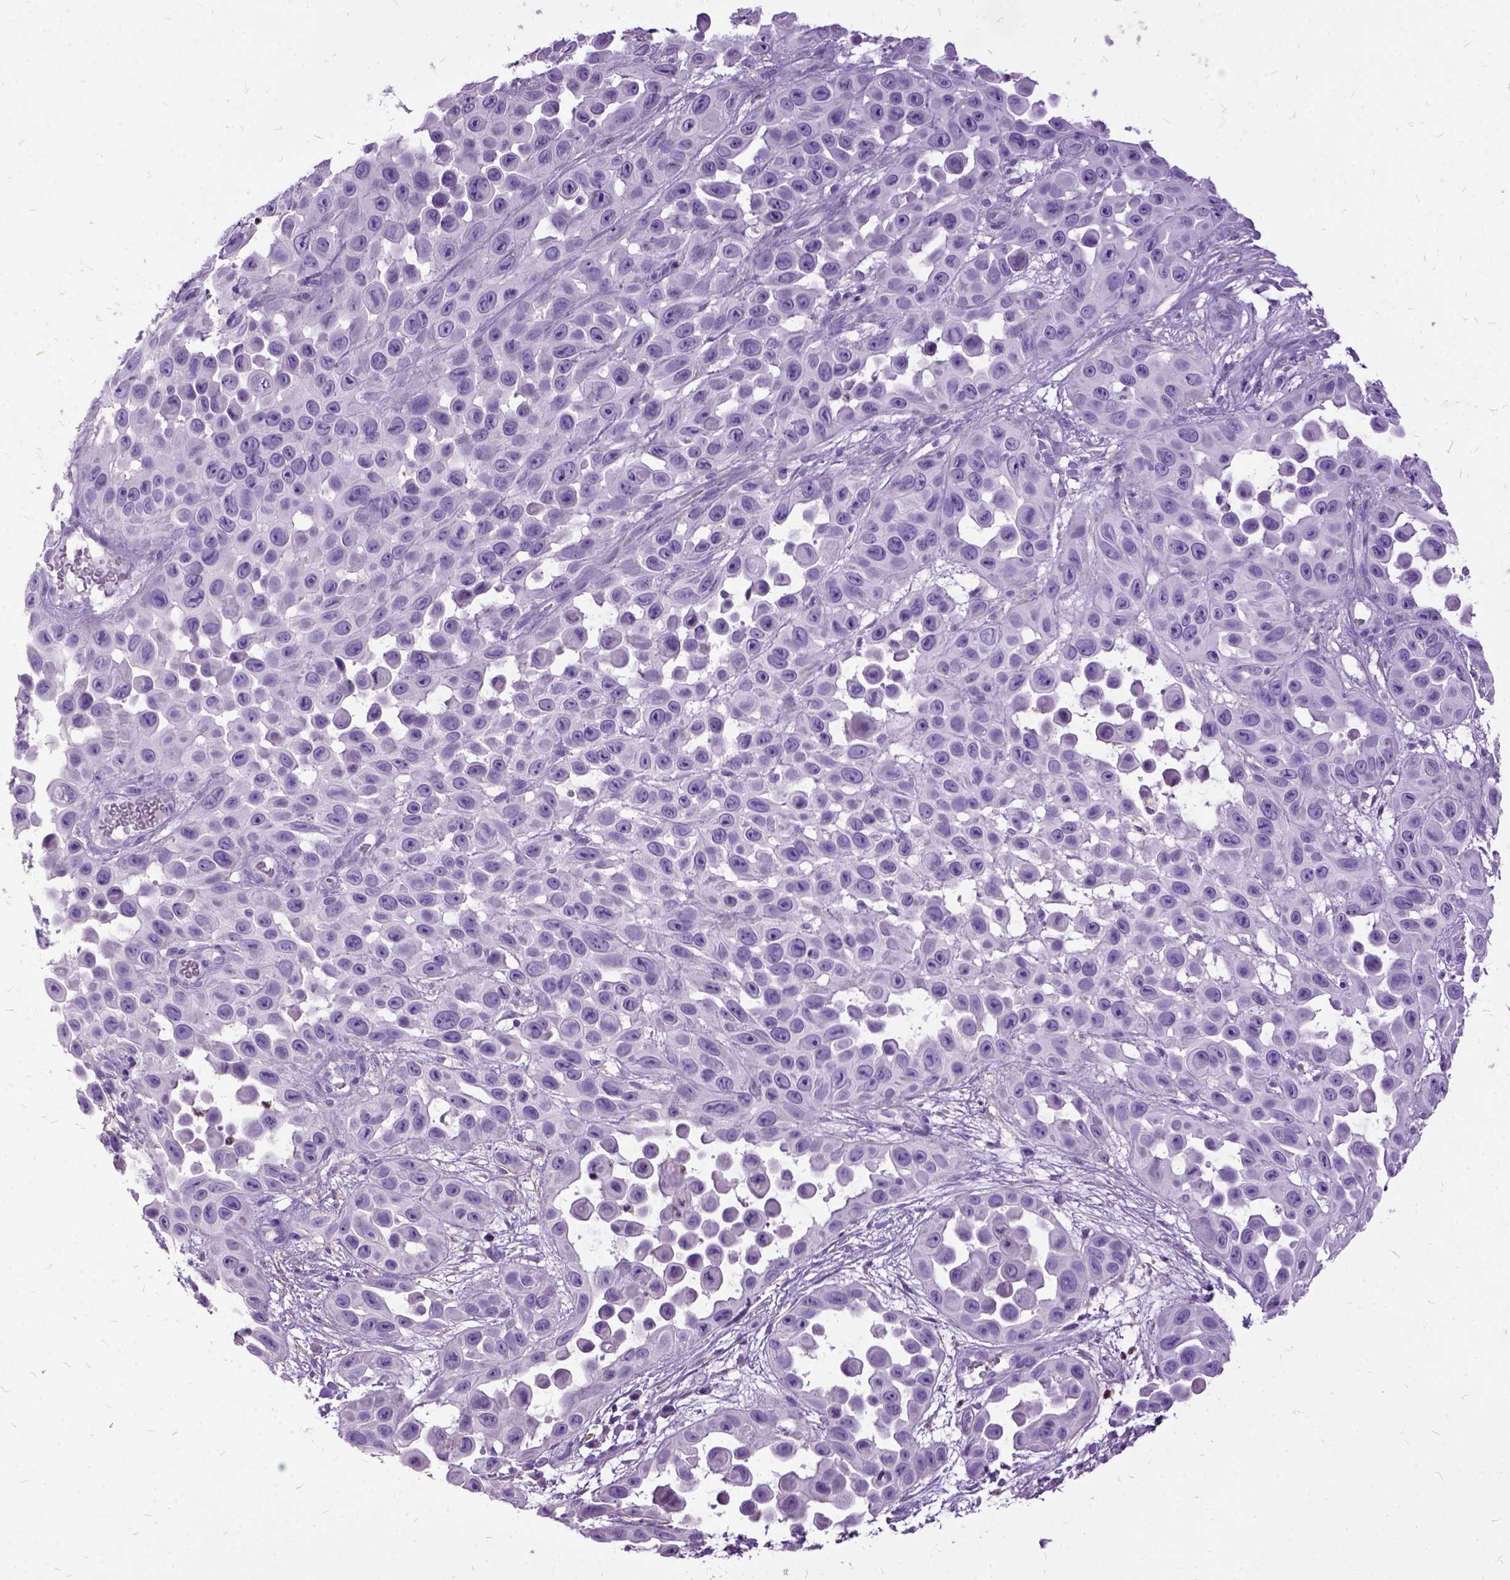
{"staining": {"intensity": "negative", "quantity": "none", "location": "none"}, "tissue": "skin cancer", "cell_type": "Tumor cells", "image_type": "cancer", "snomed": [{"axis": "morphology", "description": "Squamous cell carcinoma, NOS"}, {"axis": "topography", "description": "Skin"}], "caption": "This photomicrograph is of squamous cell carcinoma (skin) stained with immunohistochemistry (IHC) to label a protein in brown with the nuclei are counter-stained blue. There is no positivity in tumor cells.", "gene": "MME", "patient": {"sex": "male", "age": 81}}